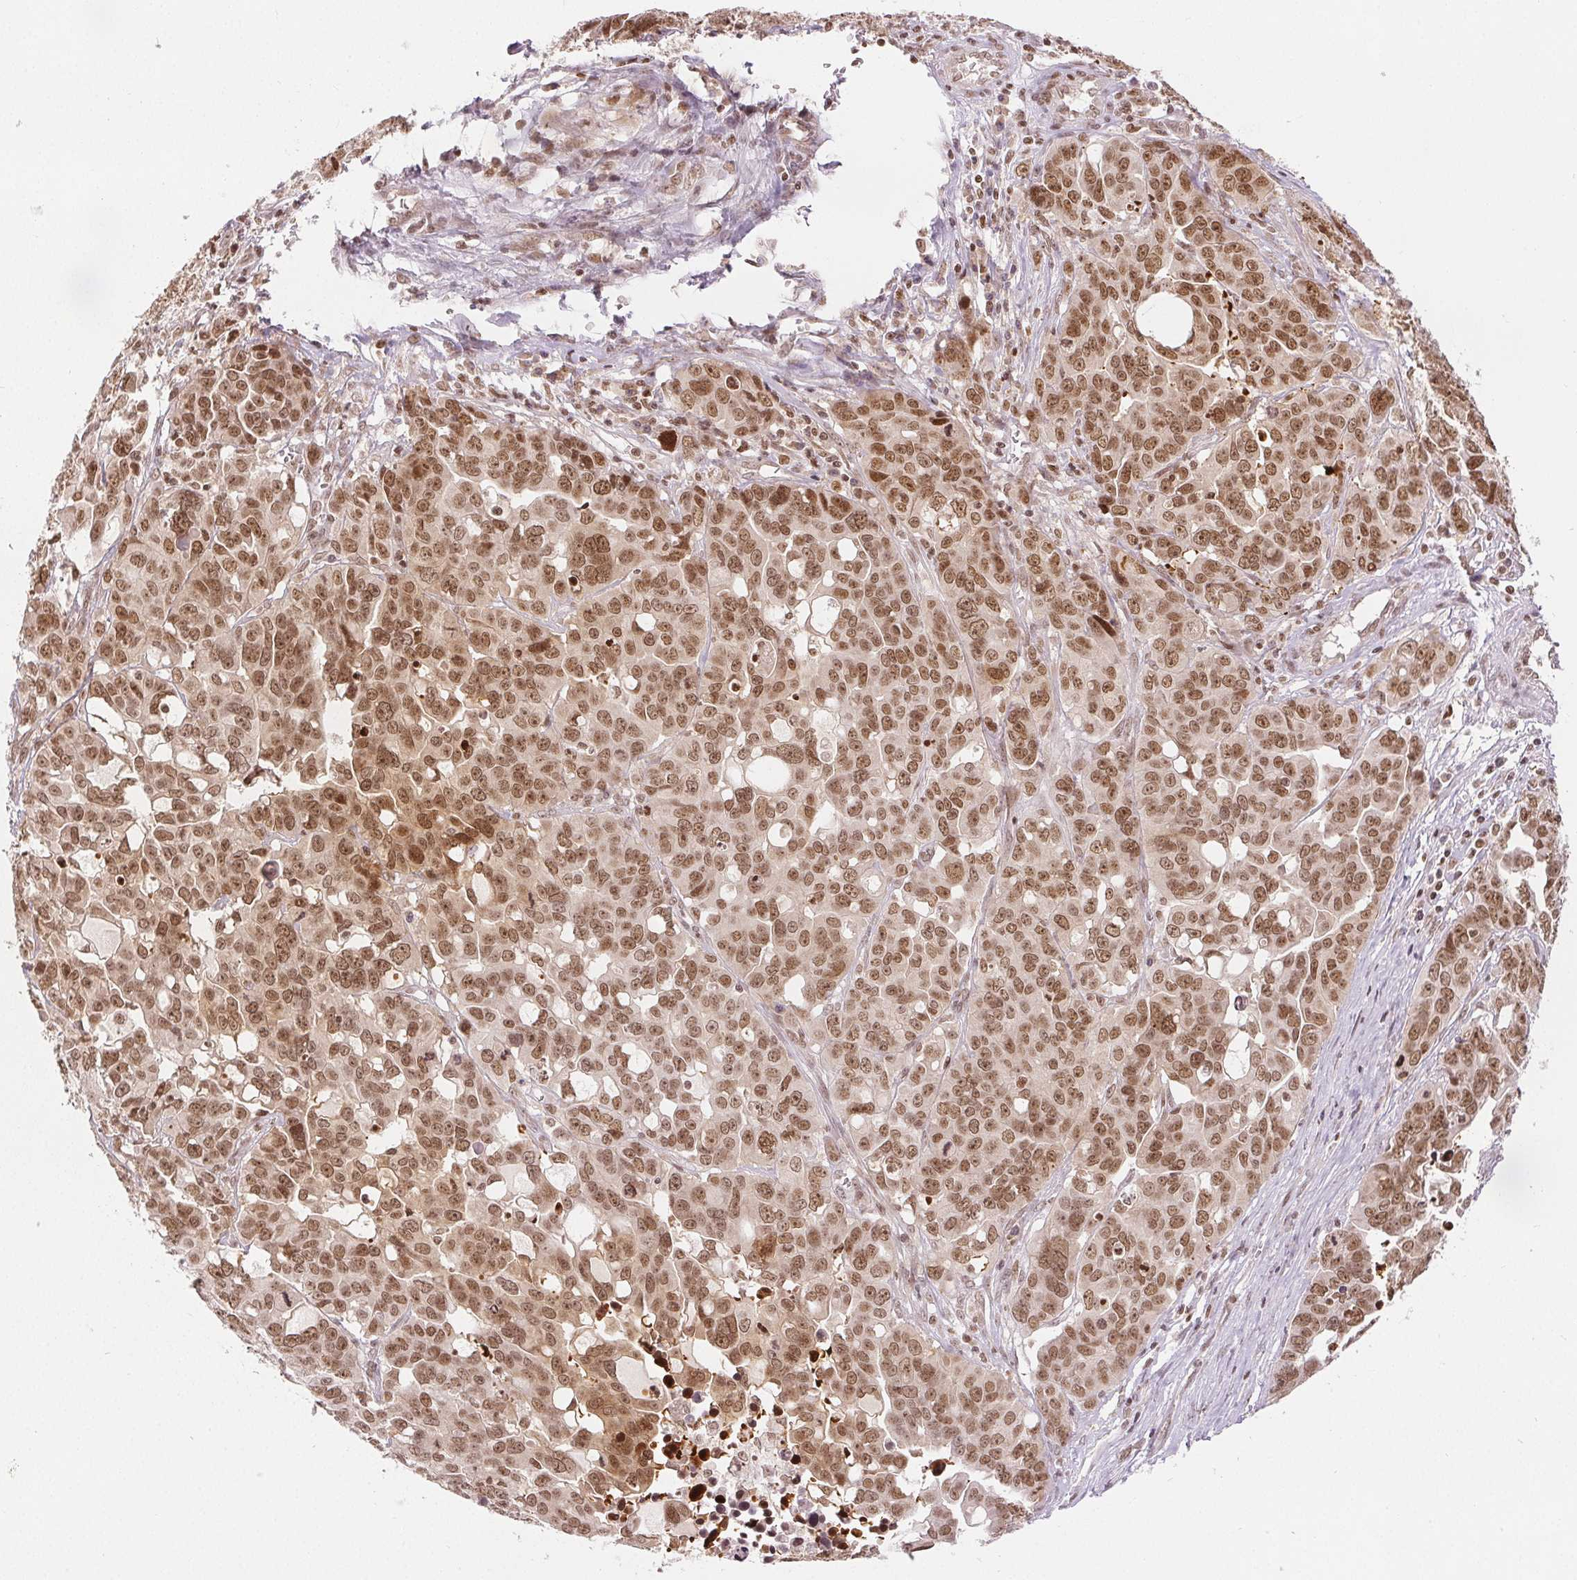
{"staining": {"intensity": "moderate", "quantity": ">75%", "location": "nuclear"}, "tissue": "ovarian cancer", "cell_type": "Tumor cells", "image_type": "cancer", "snomed": [{"axis": "morphology", "description": "Carcinoma, endometroid"}, {"axis": "topography", "description": "Ovary"}], "caption": "Immunohistochemistry (IHC) image of ovarian endometroid carcinoma stained for a protein (brown), which shows medium levels of moderate nuclear expression in about >75% of tumor cells.", "gene": "DEK", "patient": {"sex": "female", "age": 78}}